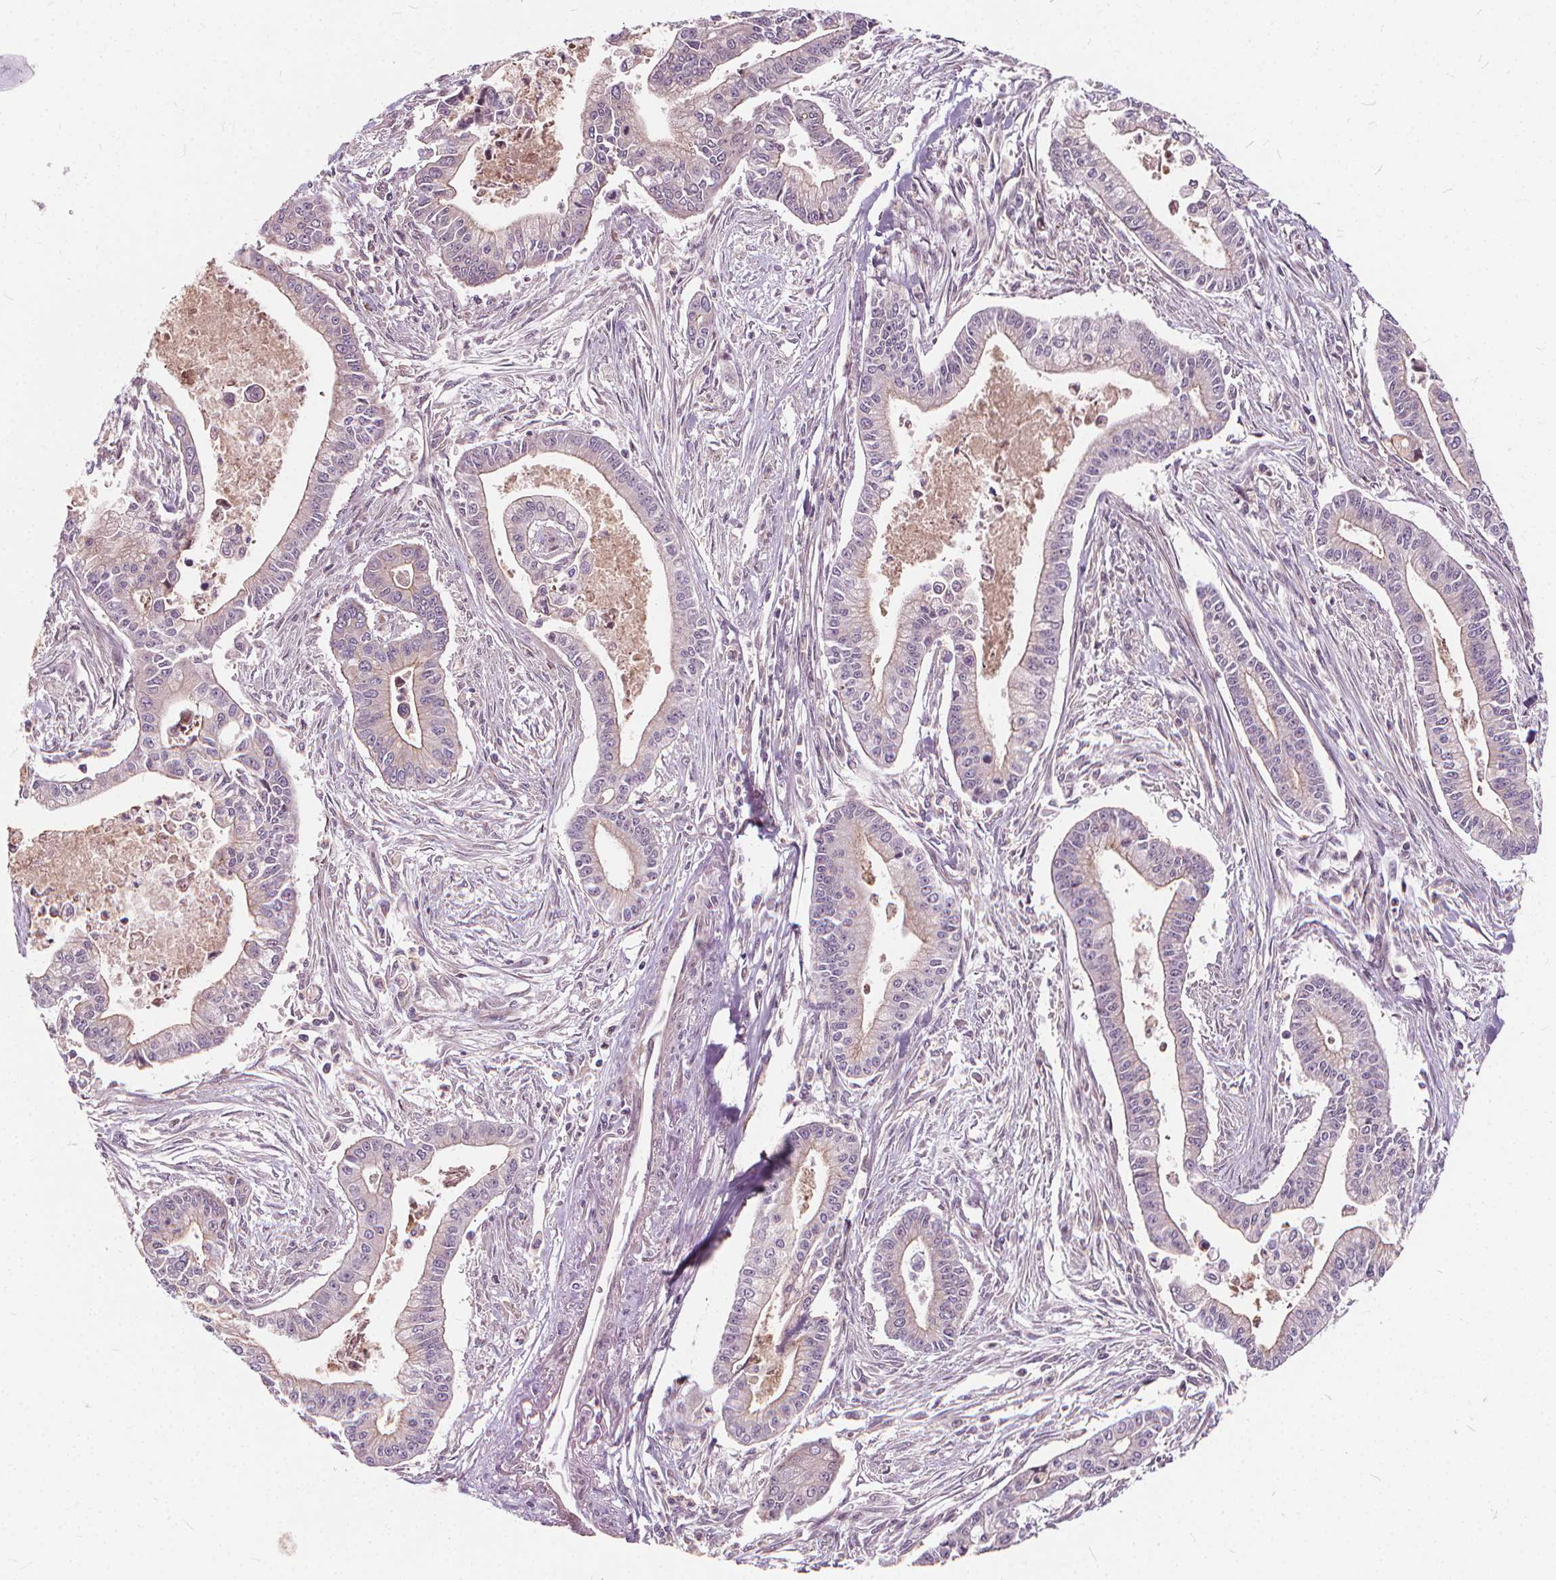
{"staining": {"intensity": "negative", "quantity": "none", "location": "none"}, "tissue": "pancreatic cancer", "cell_type": "Tumor cells", "image_type": "cancer", "snomed": [{"axis": "morphology", "description": "Adenocarcinoma, NOS"}, {"axis": "topography", "description": "Pancreas"}], "caption": "A high-resolution photomicrograph shows immunohistochemistry (IHC) staining of adenocarcinoma (pancreatic), which shows no significant positivity in tumor cells.", "gene": "INPP5E", "patient": {"sex": "female", "age": 65}}